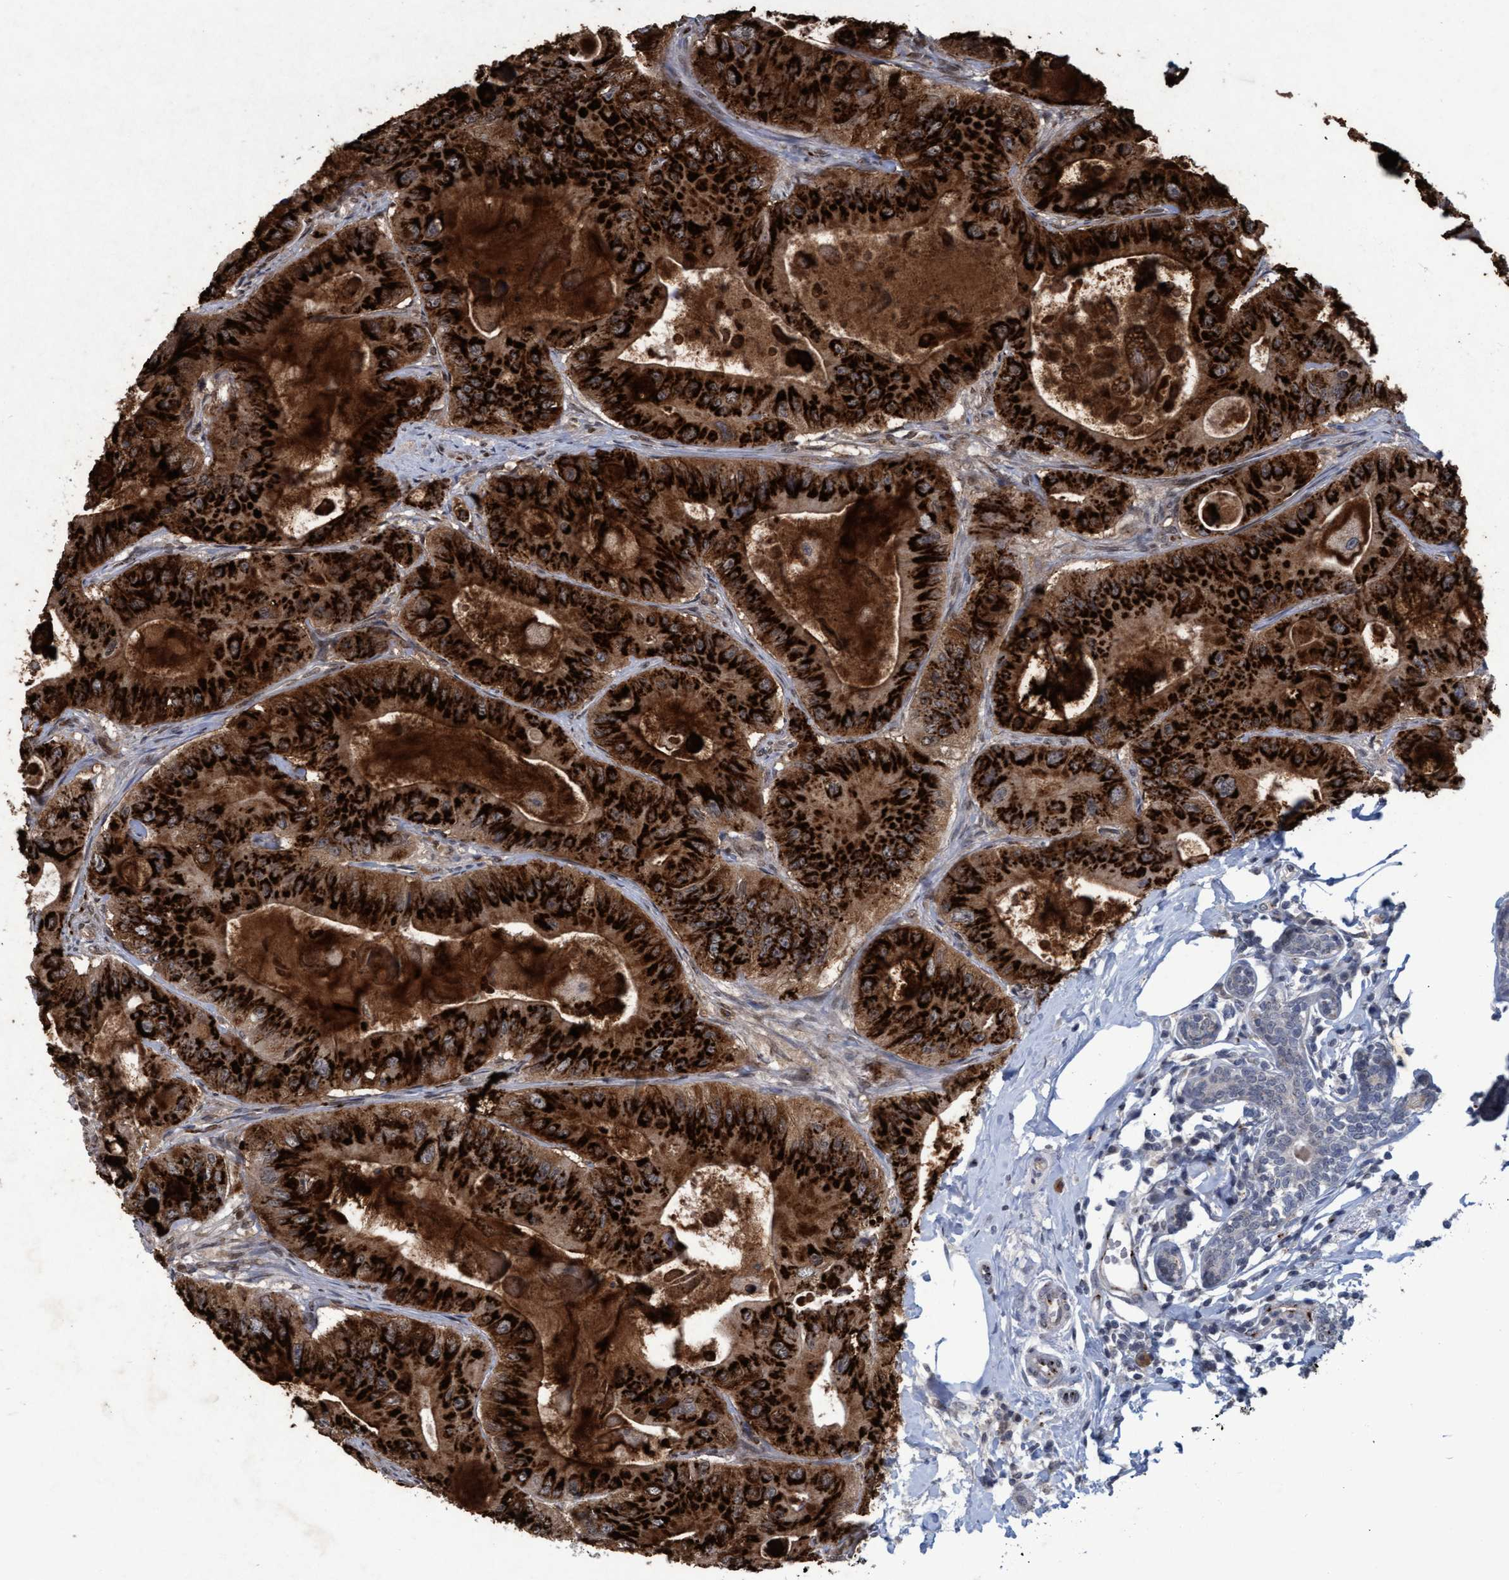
{"staining": {"intensity": "strong", "quantity": ">75%", "location": "cytoplasmic/membranous"}, "tissue": "colorectal cancer", "cell_type": "Tumor cells", "image_type": "cancer", "snomed": [{"axis": "morphology", "description": "Adenocarcinoma, NOS"}, {"axis": "topography", "description": "Colon"}], "caption": "An IHC photomicrograph of tumor tissue is shown. Protein staining in brown highlights strong cytoplasmic/membranous positivity in colorectal adenocarcinoma within tumor cells. (brown staining indicates protein expression, while blue staining denotes nuclei).", "gene": "GALC", "patient": {"sex": "female", "age": 46}}